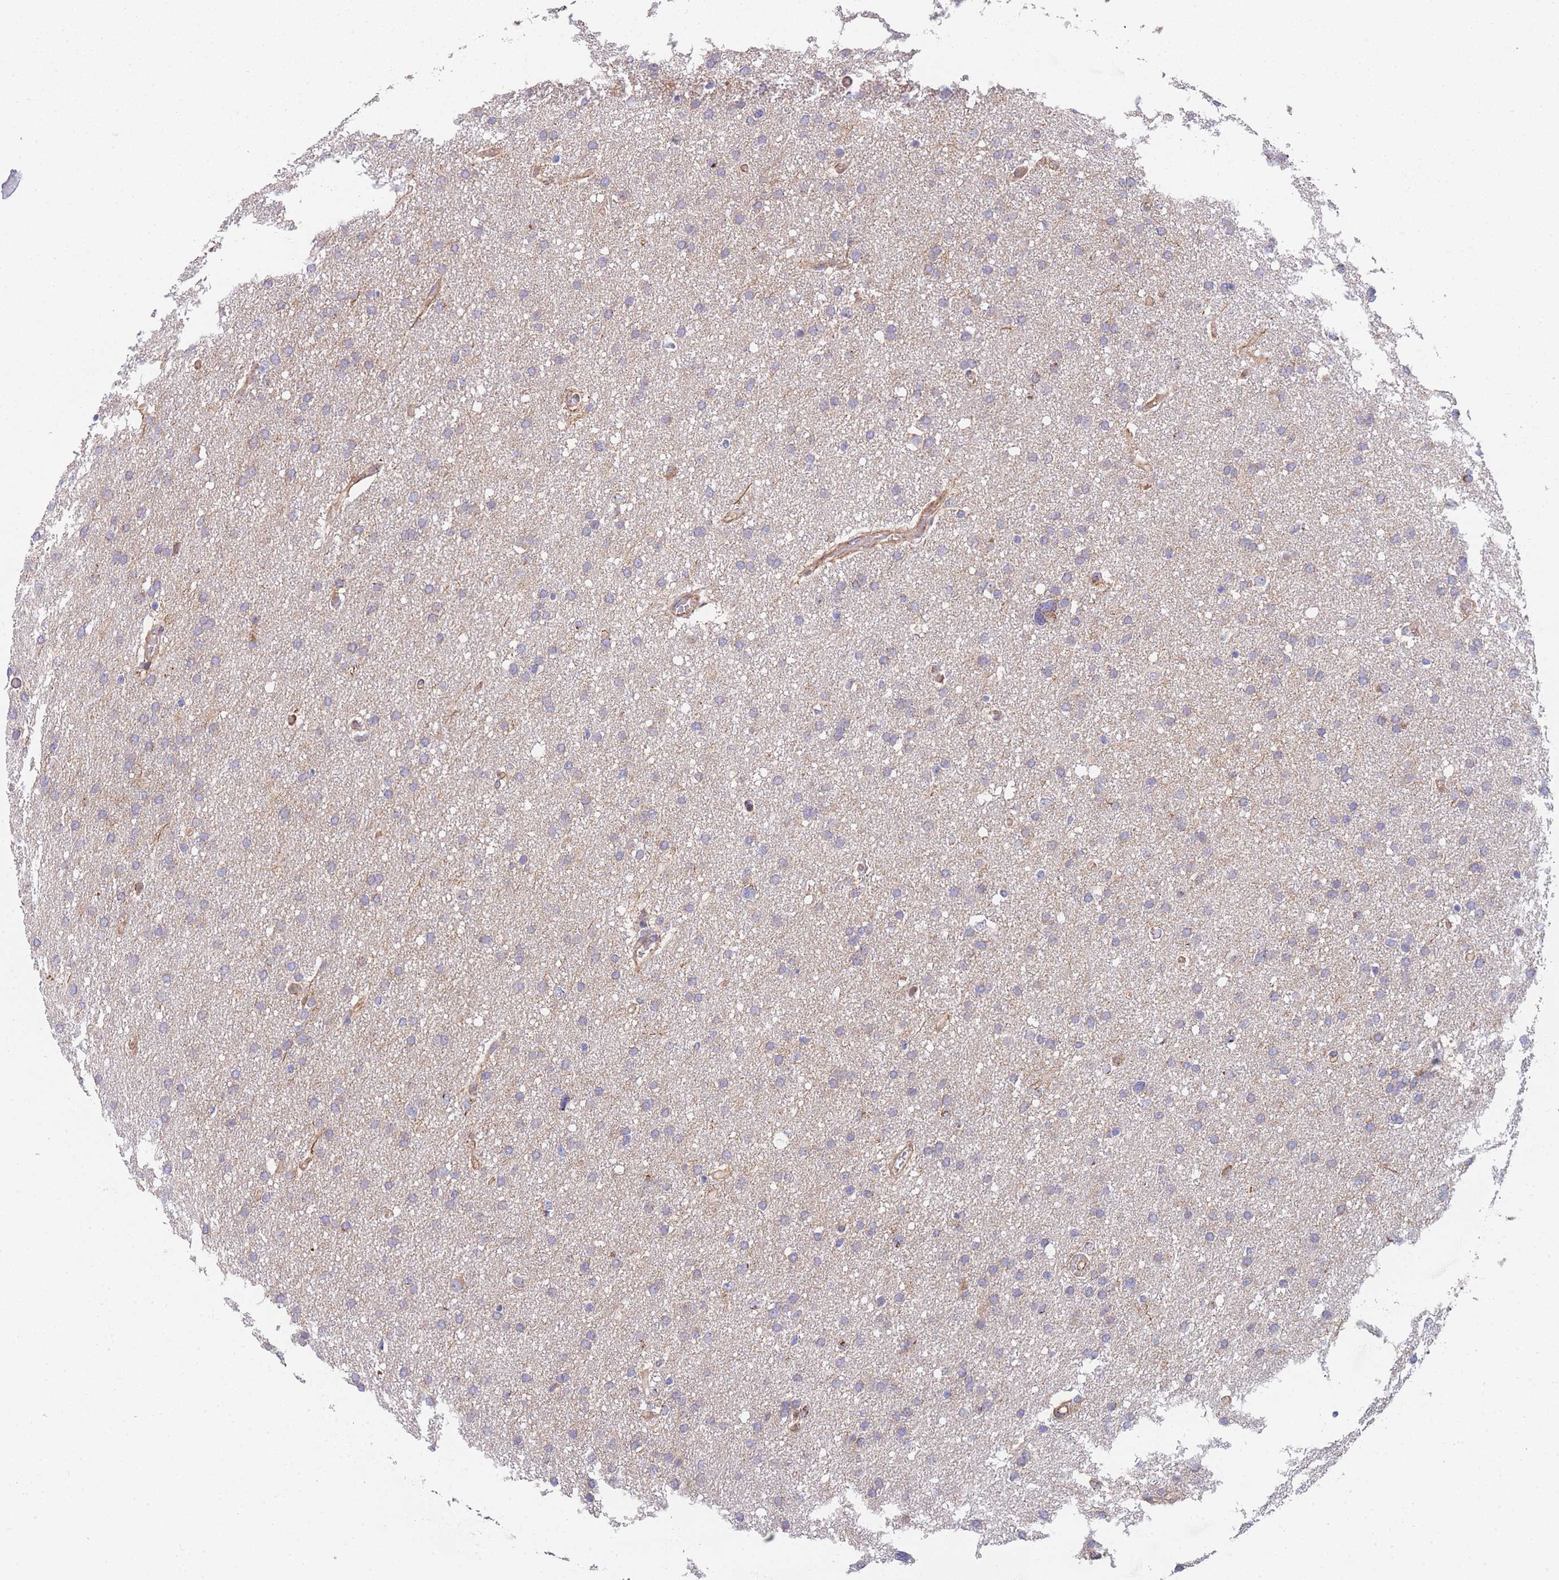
{"staining": {"intensity": "weak", "quantity": "<25%", "location": "cytoplasmic/membranous"}, "tissue": "glioma", "cell_type": "Tumor cells", "image_type": "cancer", "snomed": [{"axis": "morphology", "description": "Glioma, malignant, High grade"}, {"axis": "topography", "description": "Cerebral cortex"}], "caption": "Human glioma stained for a protein using immunohistochemistry exhibits no positivity in tumor cells.", "gene": "MTRES1", "patient": {"sex": "female", "age": 36}}